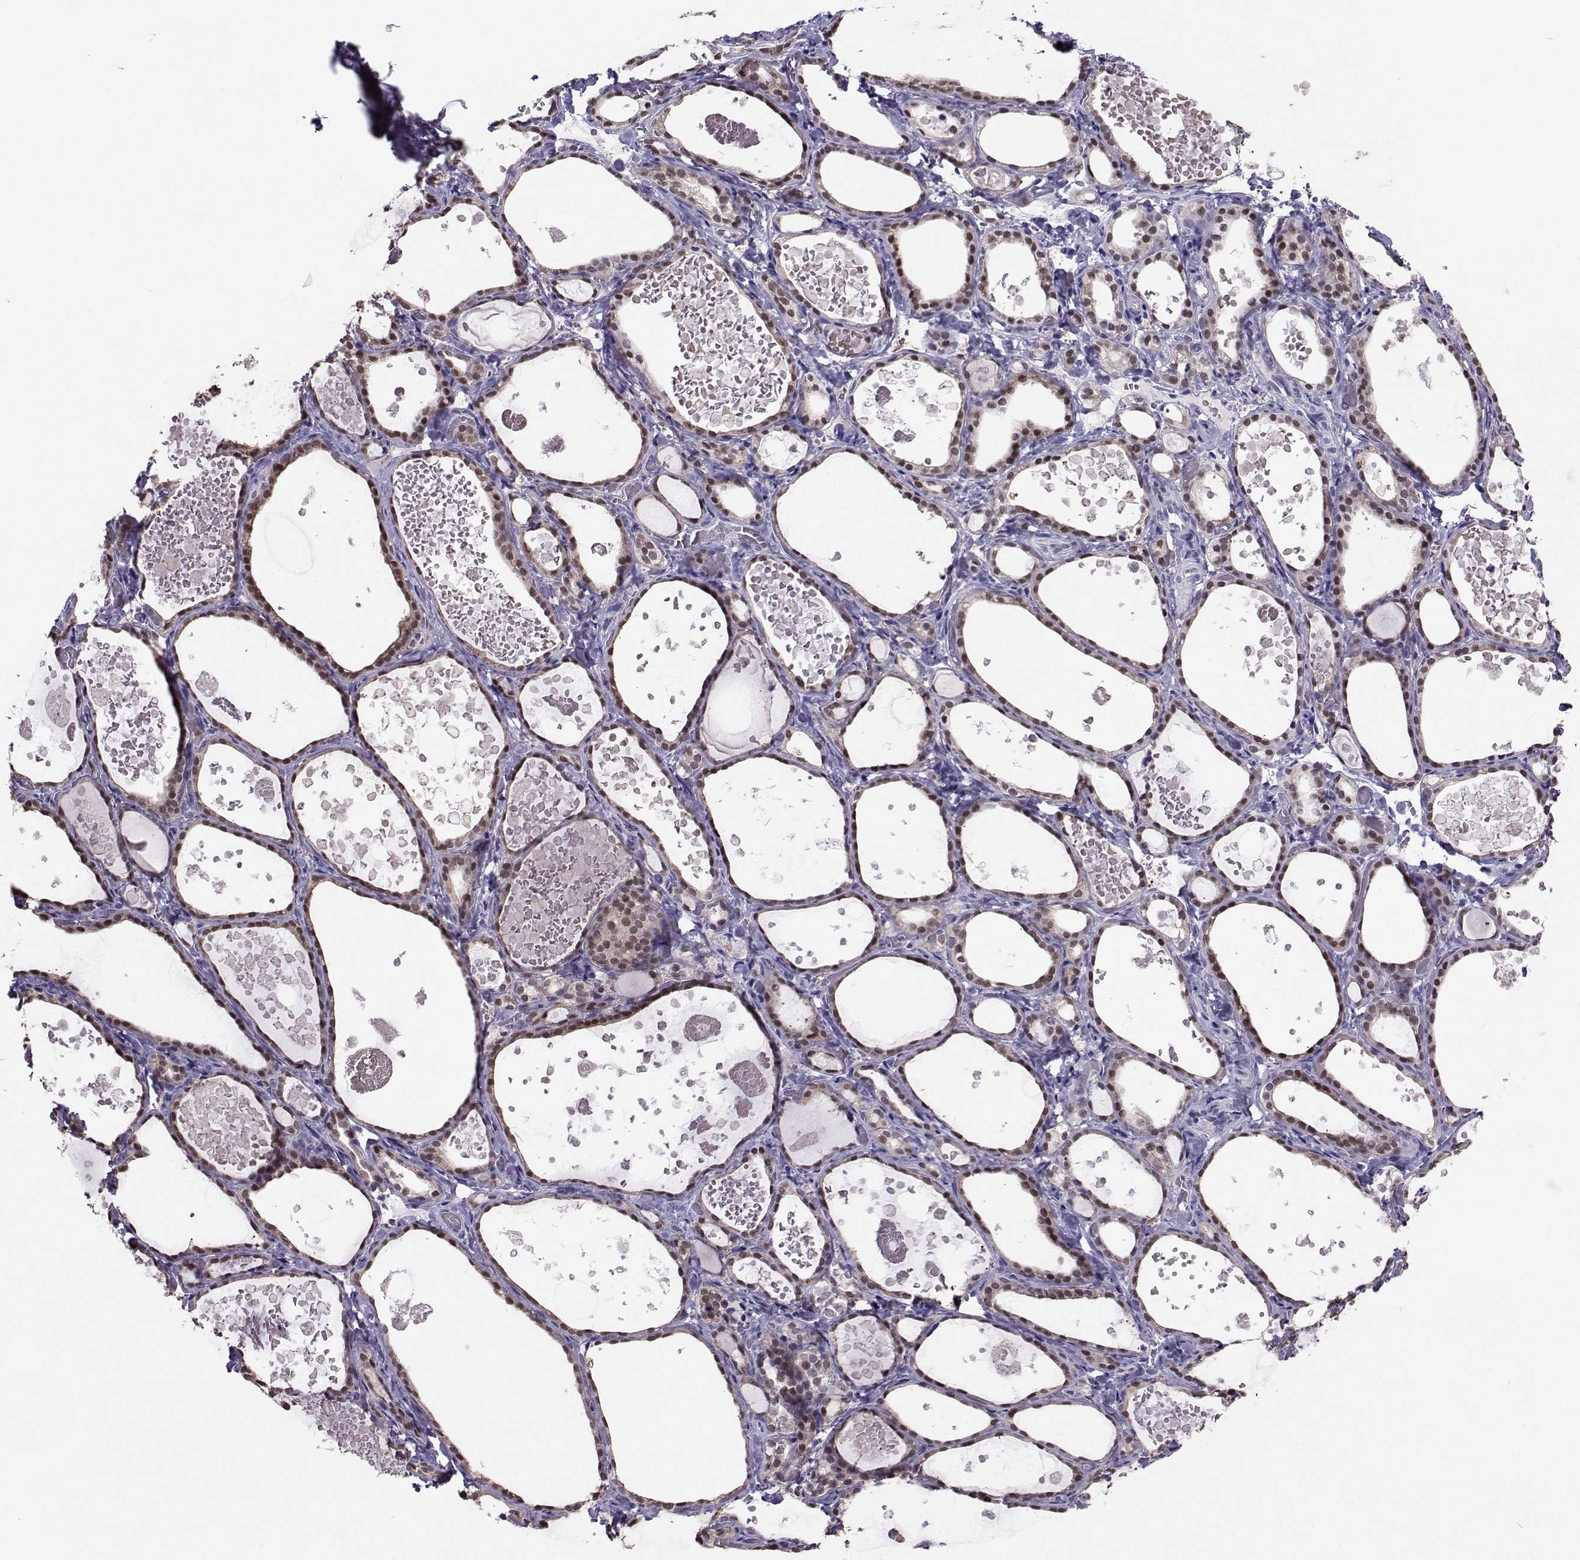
{"staining": {"intensity": "weak", "quantity": "25%-75%", "location": "cytoplasmic/membranous,nuclear"}, "tissue": "thyroid gland", "cell_type": "Glandular cells", "image_type": "normal", "snomed": [{"axis": "morphology", "description": "Normal tissue, NOS"}, {"axis": "topography", "description": "Thyroid gland"}], "caption": "IHC image of unremarkable thyroid gland stained for a protein (brown), which displays low levels of weak cytoplasmic/membranous,nuclear expression in approximately 25%-75% of glandular cells.", "gene": "PGK1", "patient": {"sex": "female", "age": 56}}